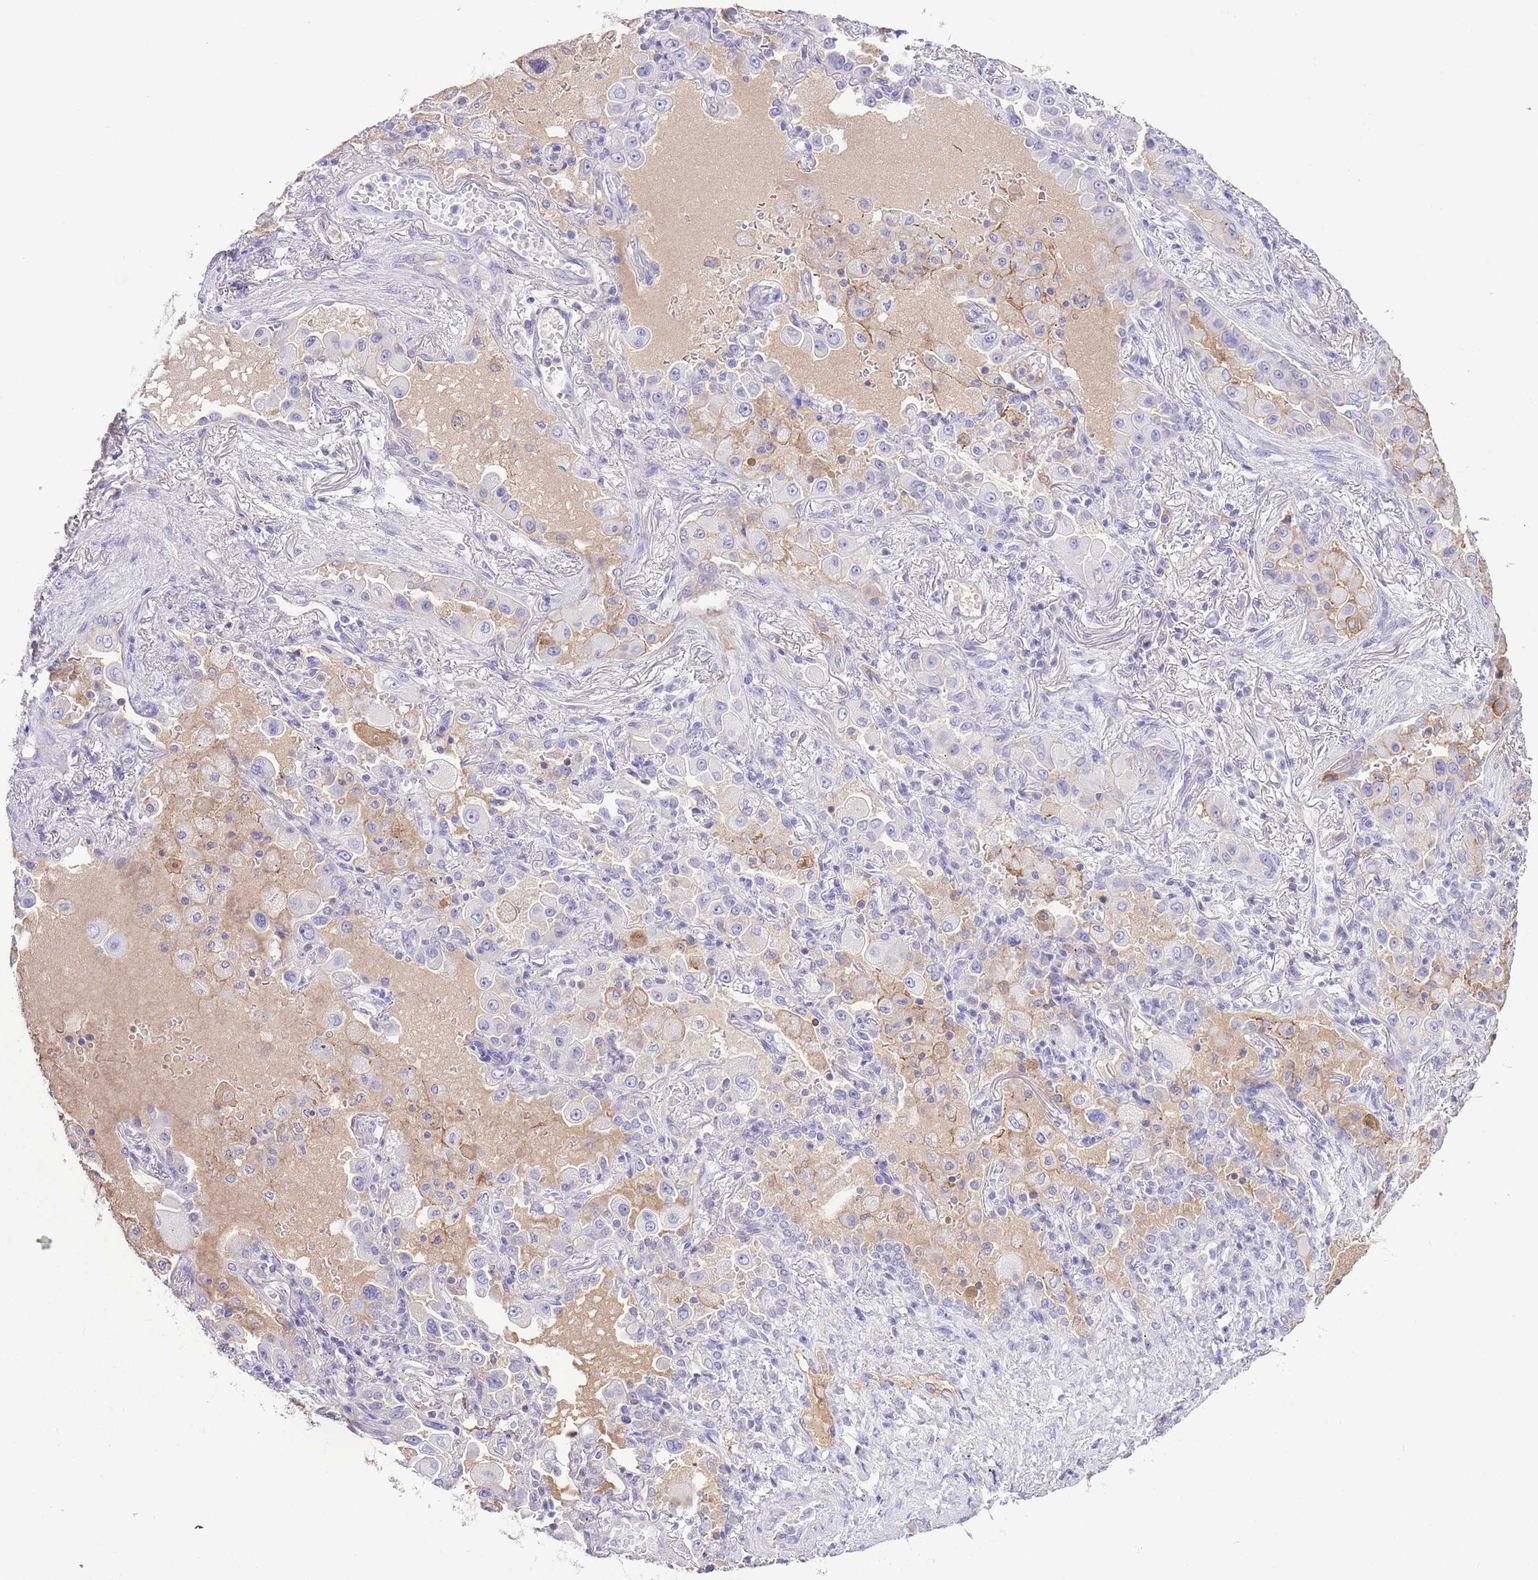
{"staining": {"intensity": "moderate", "quantity": "<25%", "location": "cytoplasmic/membranous"}, "tissue": "lung cancer", "cell_type": "Tumor cells", "image_type": "cancer", "snomed": [{"axis": "morphology", "description": "Squamous cell carcinoma, NOS"}, {"axis": "topography", "description": "Lung"}], "caption": "A histopathology image of lung squamous cell carcinoma stained for a protein demonstrates moderate cytoplasmic/membranous brown staining in tumor cells. (Brightfield microscopy of DAB IHC at high magnification).", "gene": "IGF1", "patient": {"sex": "male", "age": 74}}